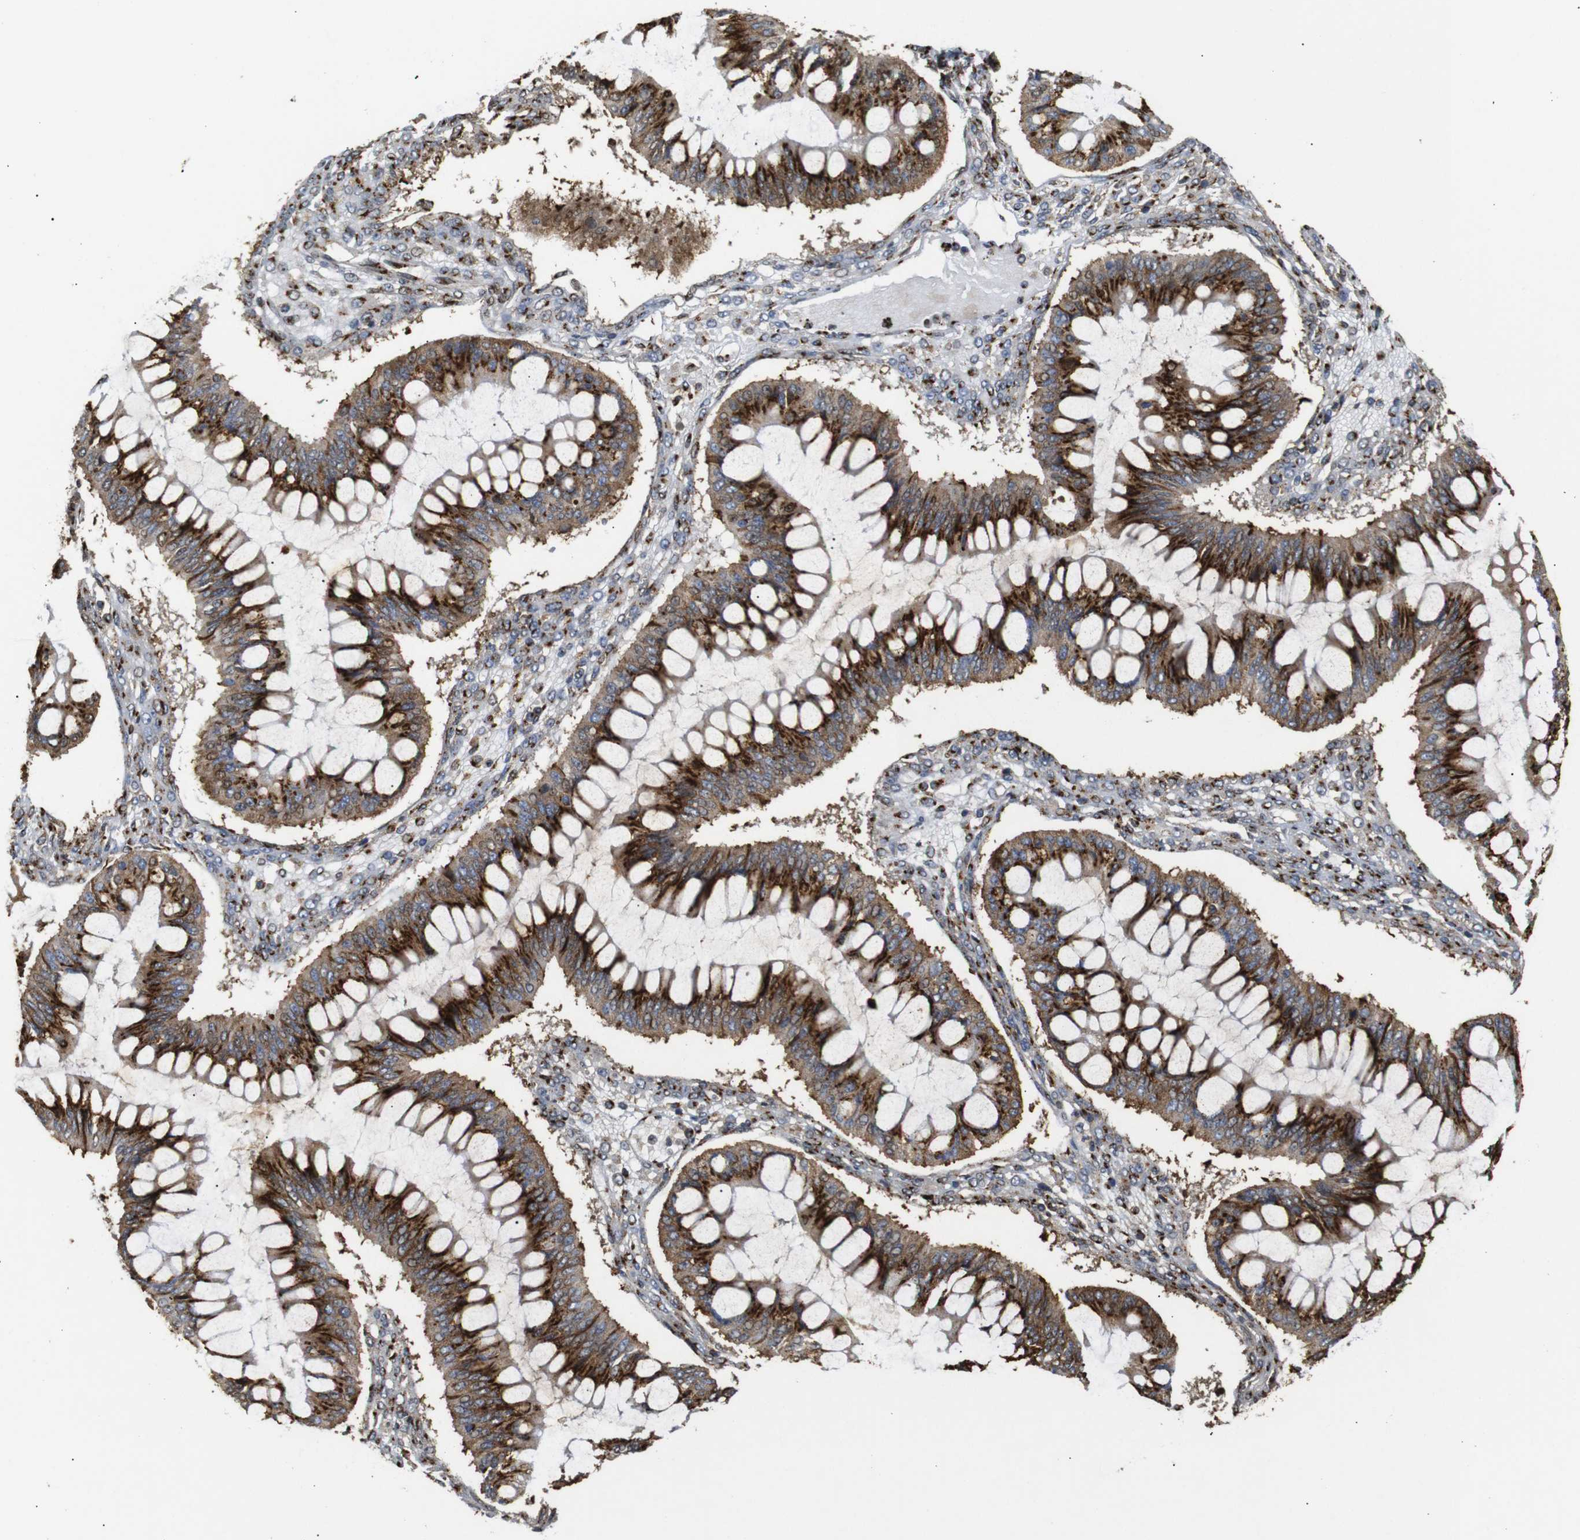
{"staining": {"intensity": "strong", "quantity": ">75%", "location": "cytoplasmic/membranous"}, "tissue": "ovarian cancer", "cell_type": "Tumor cells", "image_type": "cancer", "snomed": [{"axis": "morphology", "description": "Cystadenocarcinoma, mucinous, NOS"}, {"axis": "topography", "description": "Ovary"}], "caption": "An image of ovarian cancer (mucinous cystadenocarcinoma) stained for a protein demonstrates strong cytoplasmic/membranous brown staining in tumor cells.", "gene": "TGOLN2", "patient": {"sex": "female", "age": 73}}